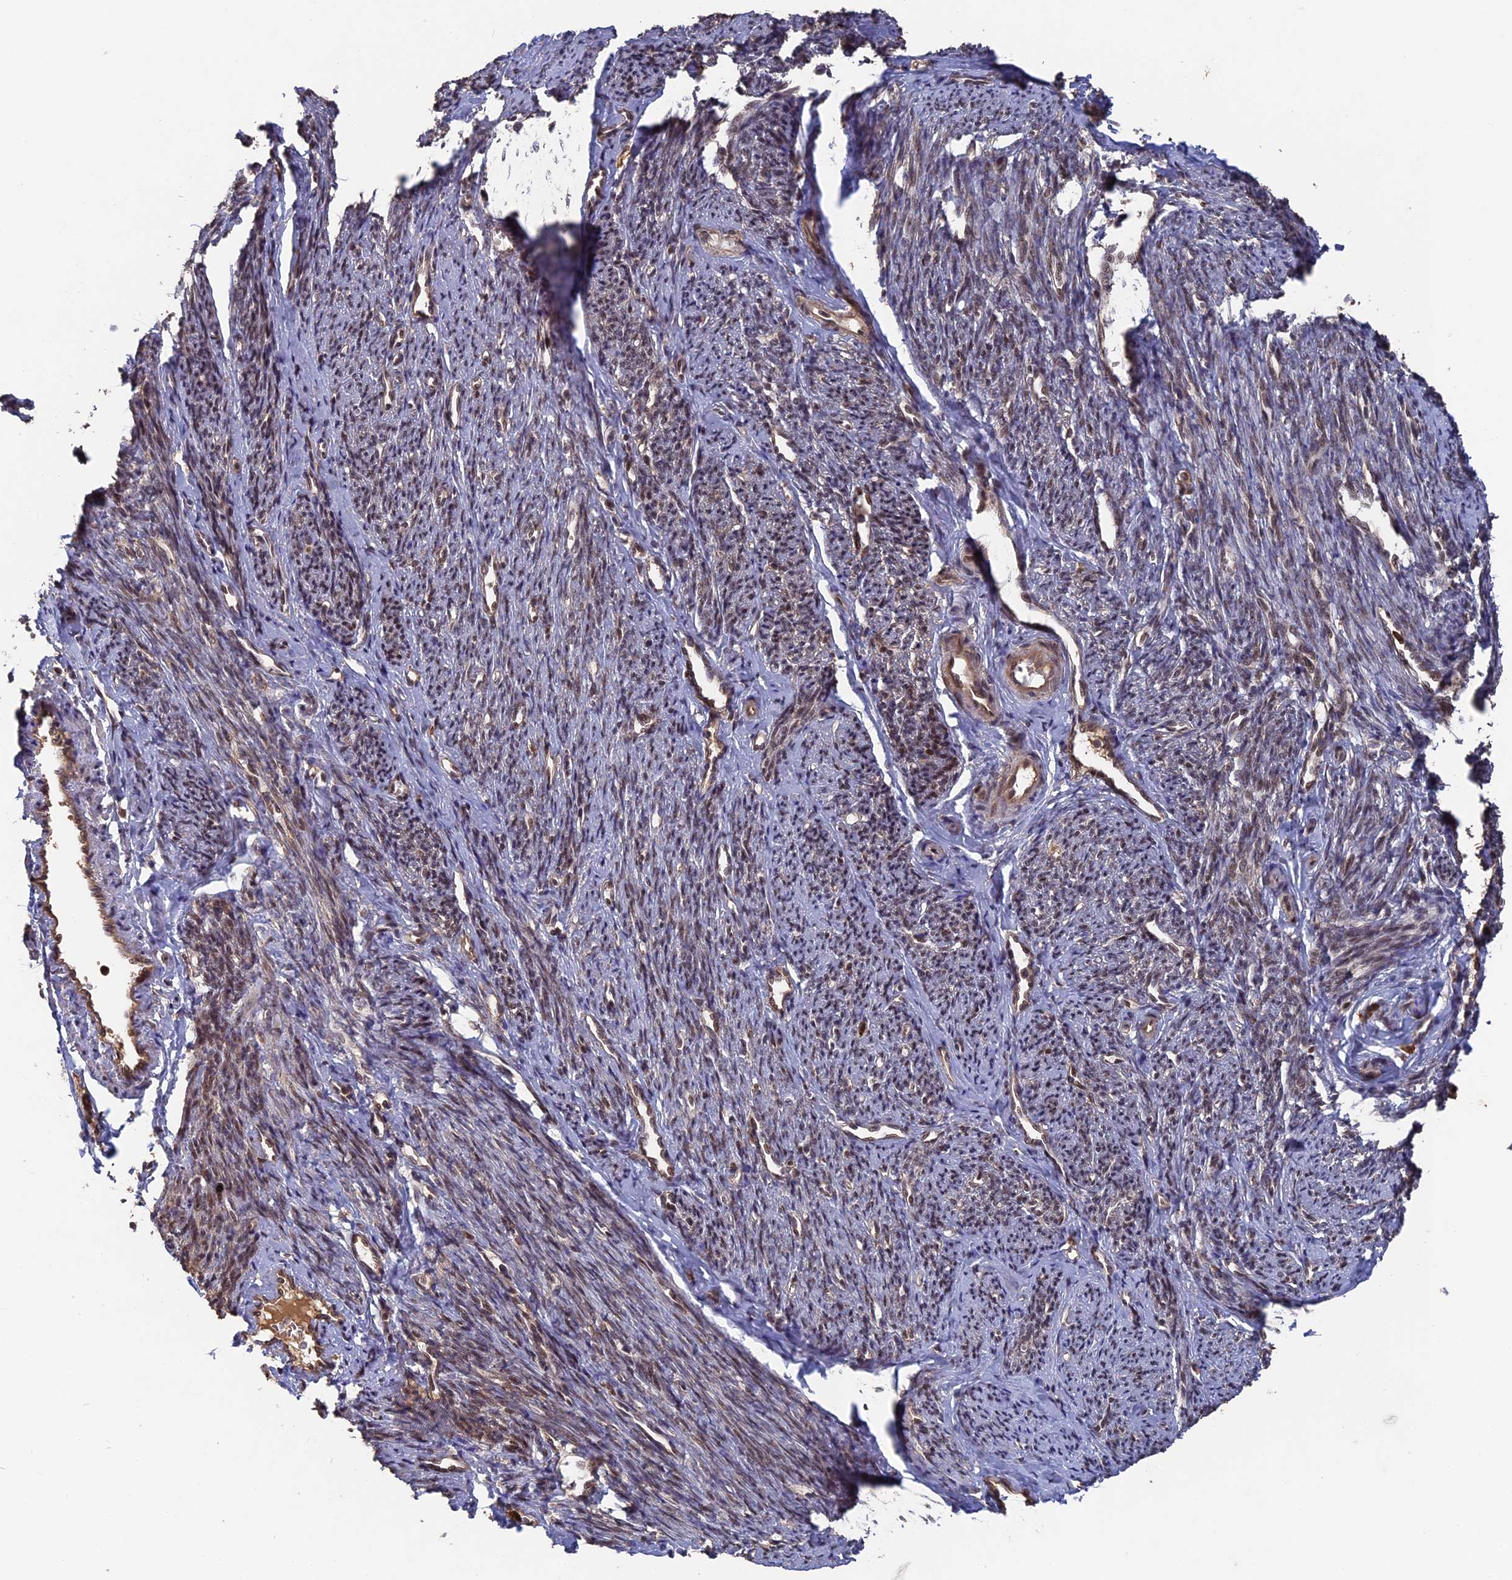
{"staining": {"intensity": "moderate", "quantity": "25%-75%", "location": "cytoplasmic/membranous,nuclear"}, "tissue": "smooth muscle", "cell_type": "Smooth muscle cells", "image_type": "normal", "snomed": [{"axis": "morphology", "description": "Normal tissue, NOS"}, {"axis": "topography", "description": "Smooth muscle"}, {"axis": "topography", "description": "Uterus"}], "caption": "Immunohistochemical staining of unremarkable smooth muscle shows 25%-75% levels of moderate cytoplasmic/membranous,nuclear protein staining in approximately 25%-75% of smooth muscle cells.", "gene": "TELO2", "patient": {"sex": "female", "age": 59}}